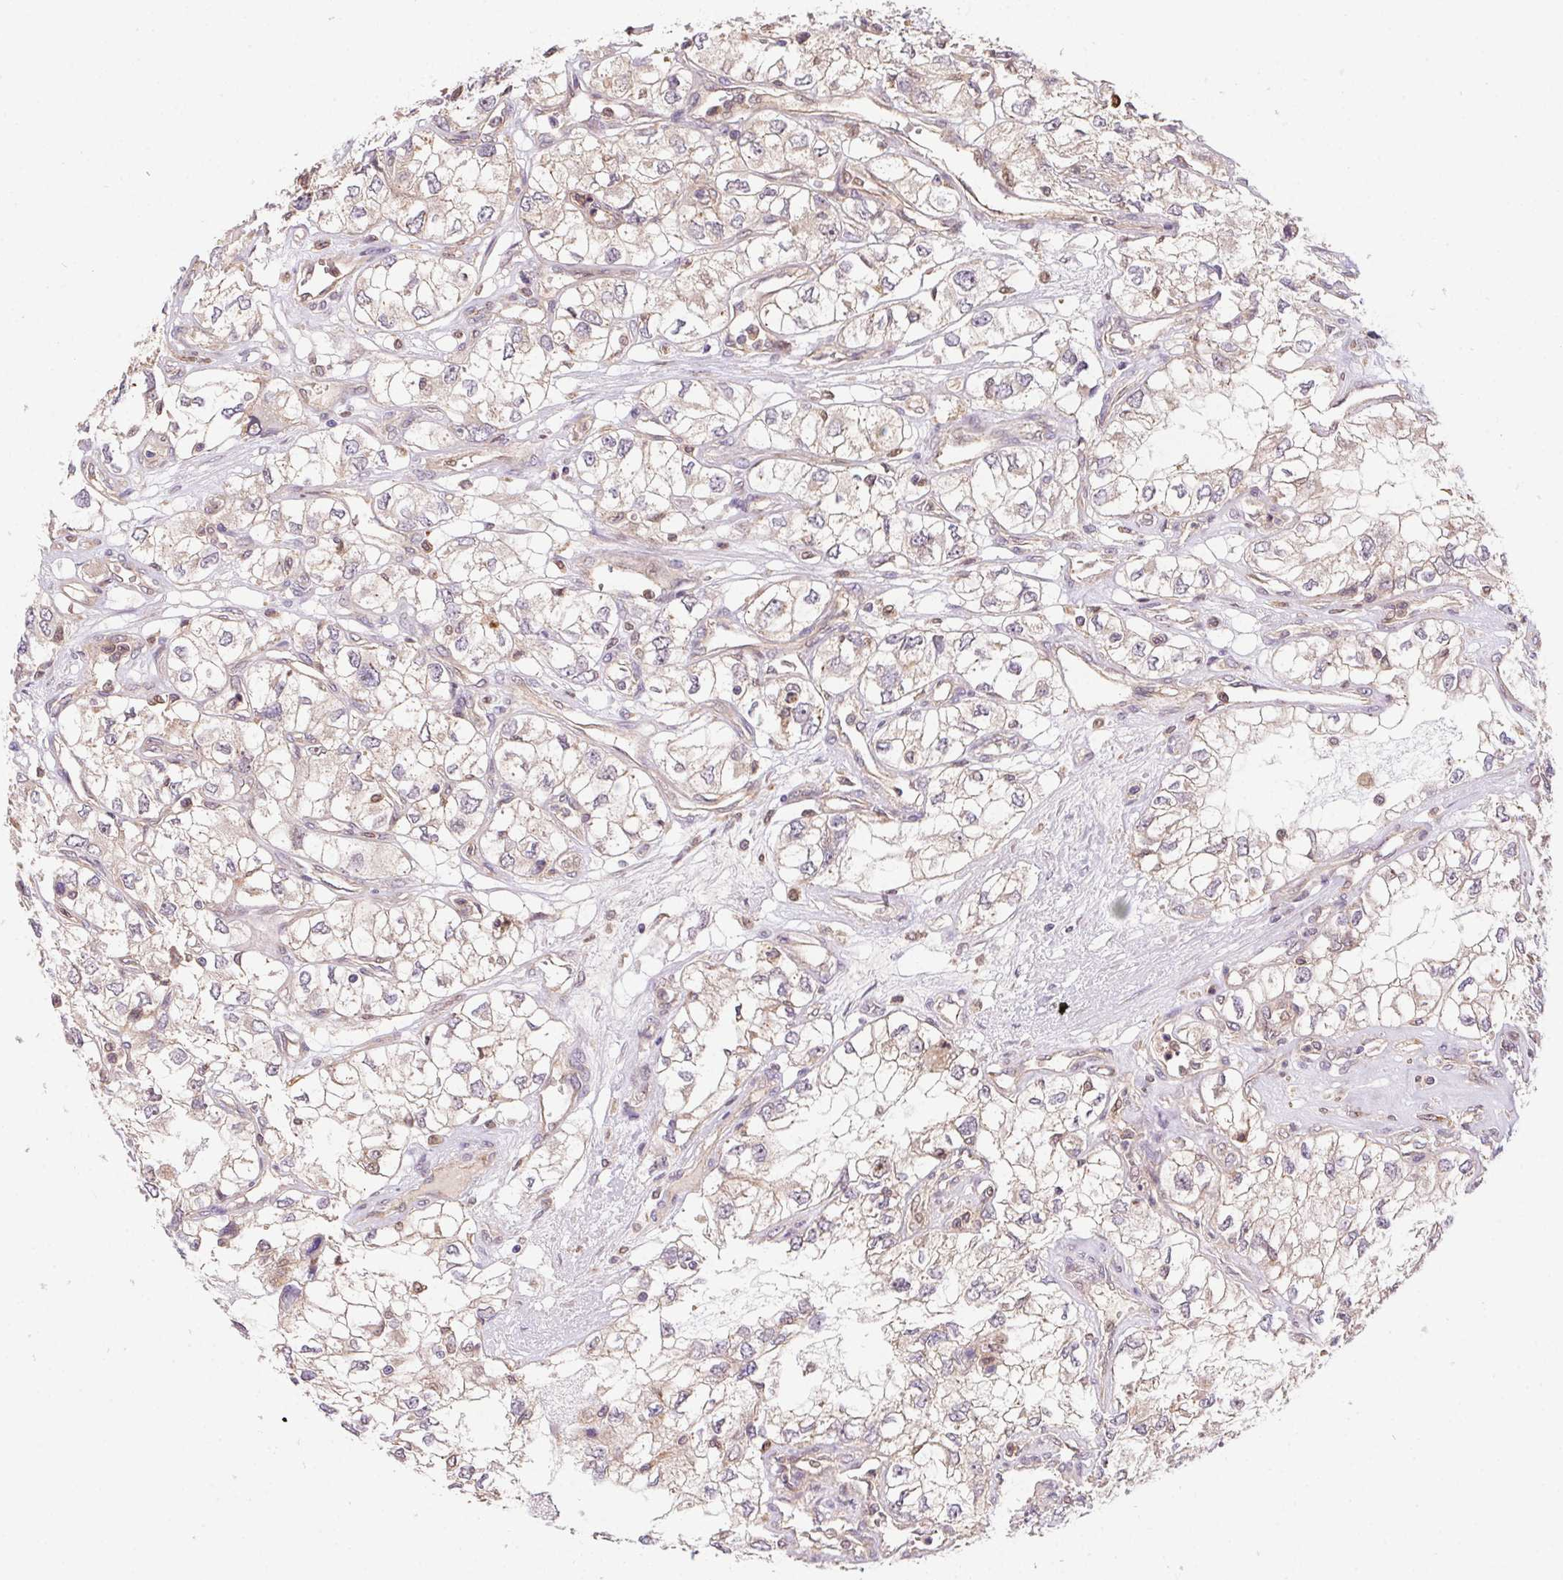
{"staining": {"intensity": "negative", "quantity": "none", "location": "none"}, "tissue": "renal cancer", "cell_type": "Tumor cells", "image_type": "cancer", "snomed": [{"axis": "morphology", "description": "Adenocarcinoma, NOS"}, {"axis": "topography", "description": "Kidney"}], "caption": "This is an immunohistochemistry photomicrograph of renal cancer (adenocarcinoma). There is no staining in tumor cells.", "gene": "NUDT16", "patient": {"sex": "female", "age": 59}}